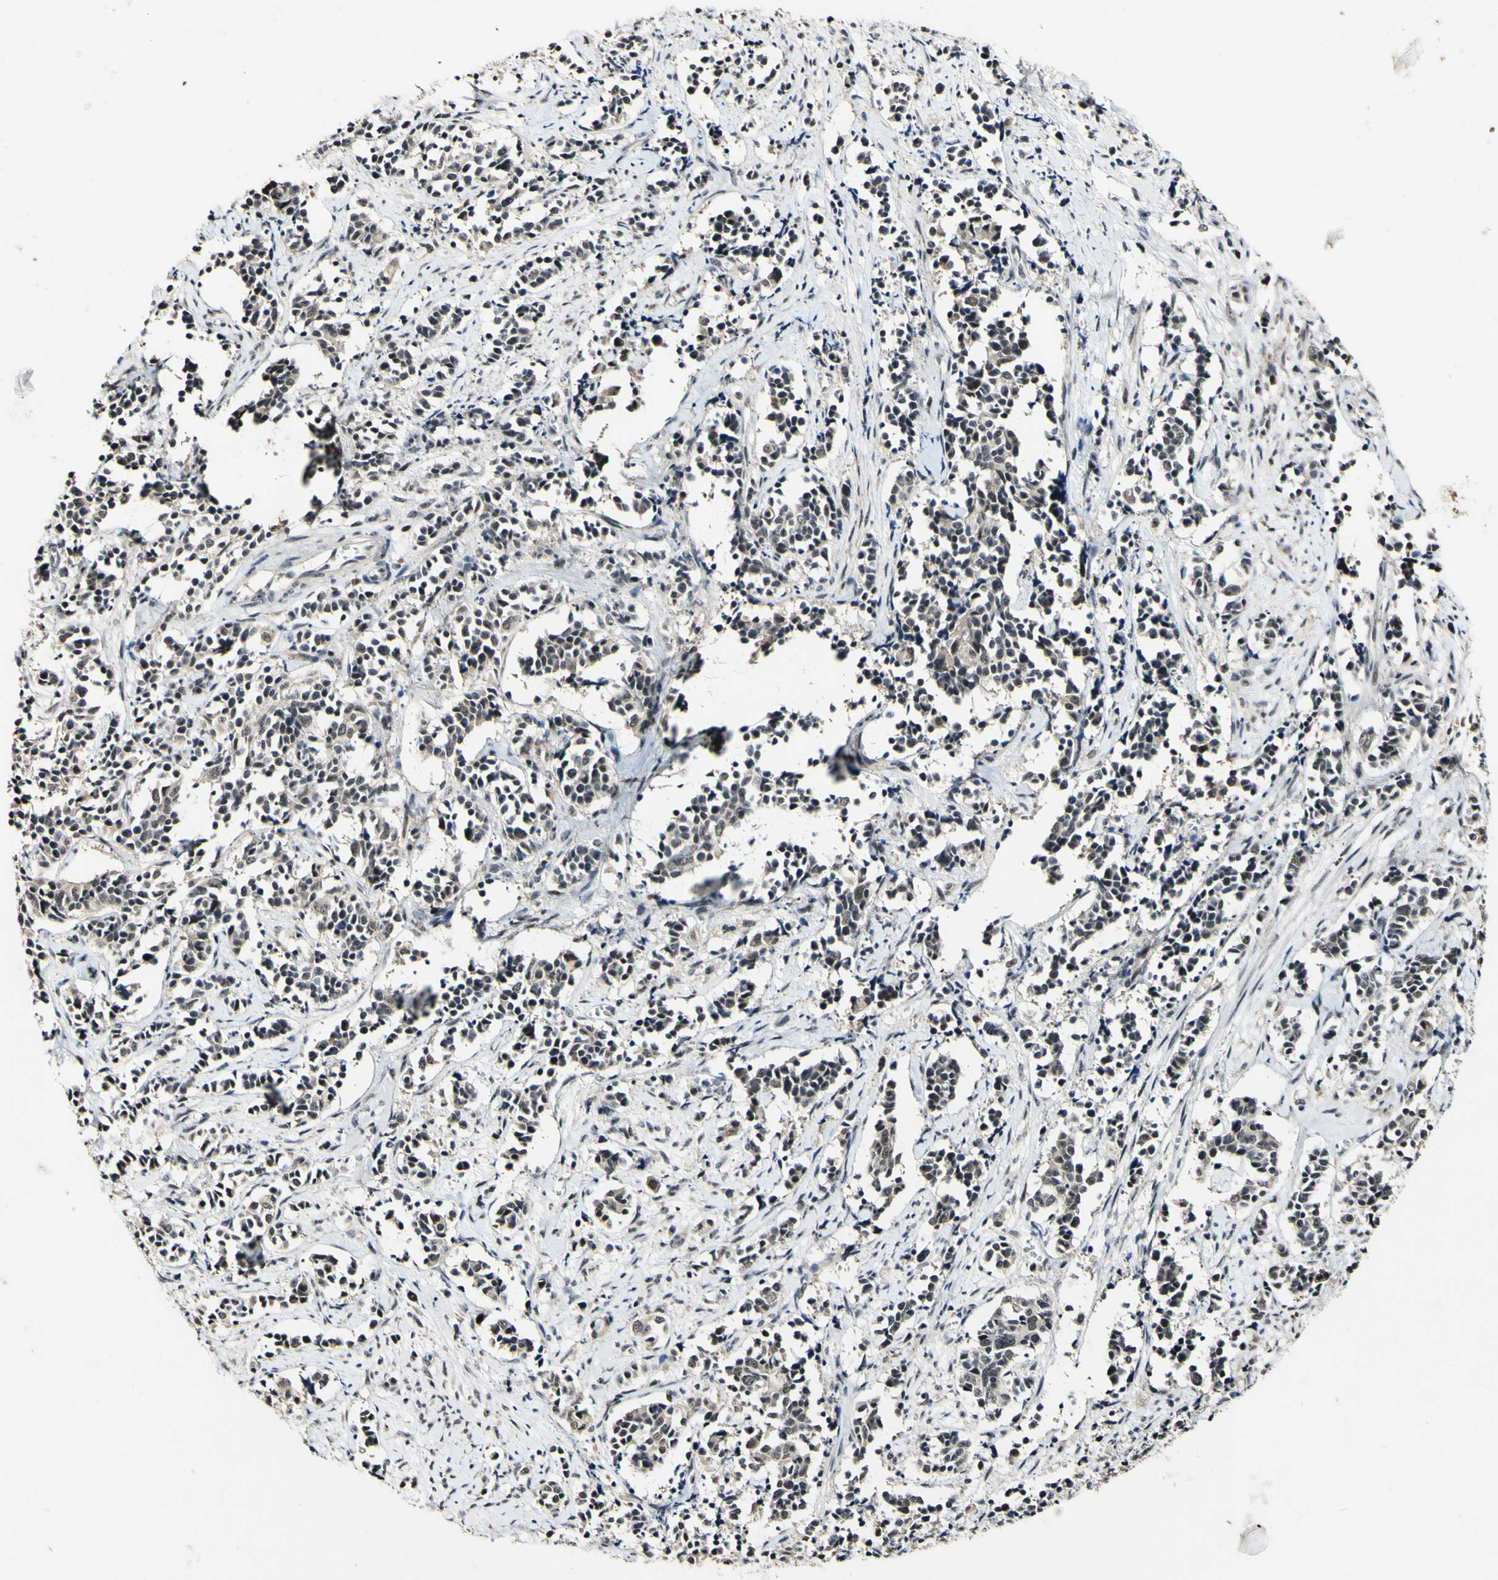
{"staining": {"intensity": "weak", "quantity": ">75%", "location": "cytoplasmic/membranous,nuclear"}, "tissue": "cervical cancer", "cell_type": "Tumor cells", "image_type": "cancer", "snomed": [{"axis": "morphology", "description": "Normal tissue, NOS"}, {"axis": "morphology", "description": "Squamous cell carcinoma, NOS"}, {"axis": "topography", "description": "Cervix"}], "caption": "This is an image of immunohistochemistry staining of cervical cancer (squamous cell carcinoma), which shows weak staining in the cytoplasmic/membranous and nuclear of tumor cells.", "gene": "POLR2F", "patient": {"sex": "female", "age": 35}}